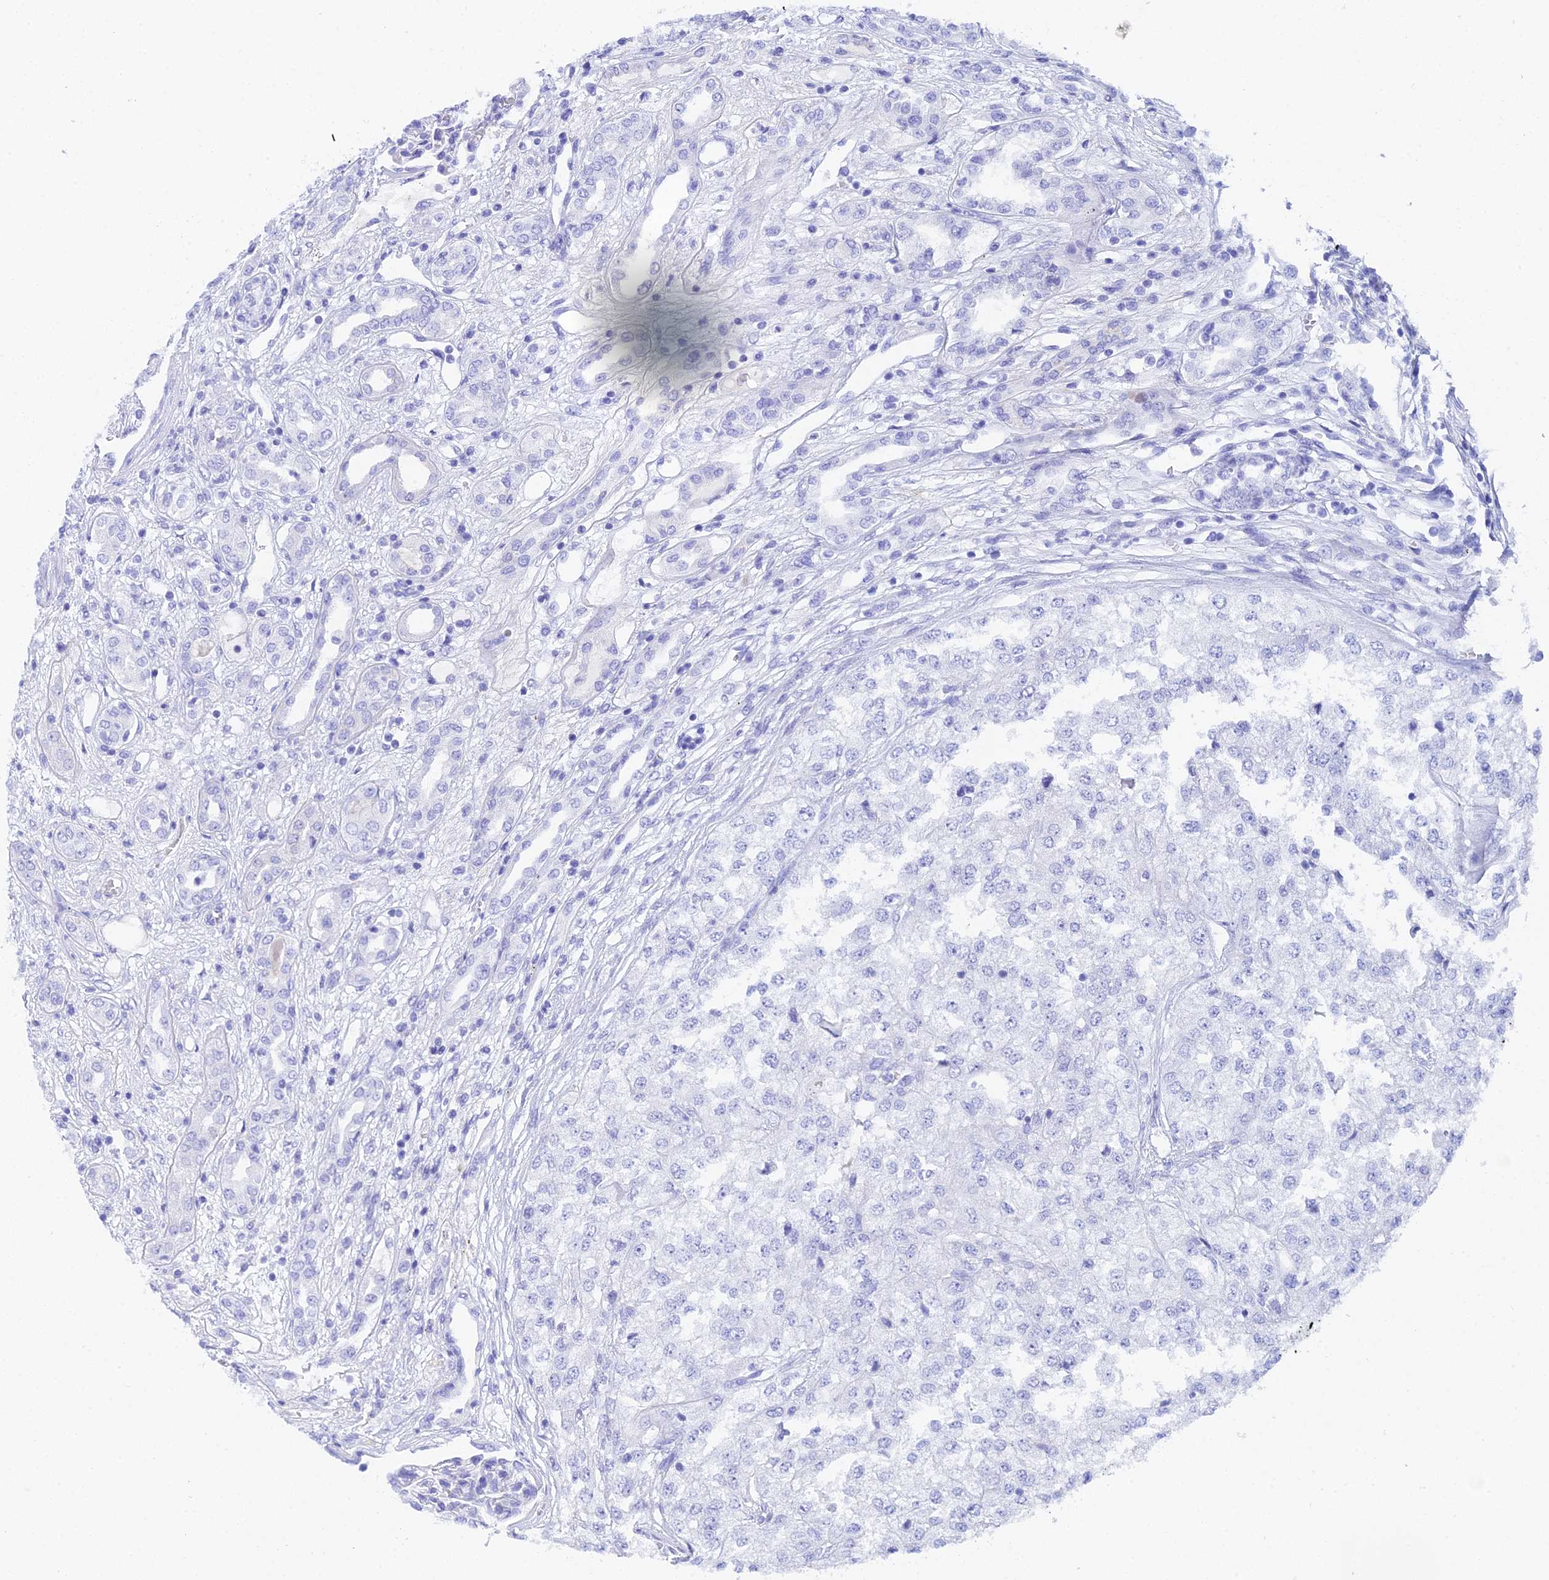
{"staining": {"intensity": "negative", "quantity": "none", "location": "none"}, "tissue": "renal cancer", "cell_type": "Tumor cells", "image_type": "cancer", "snomed": [{"axis": "morphology", "description": "Adenocarcinoma, NOS"}, {"axis": "topography", "description": "Kidney"}], "caption": "There is no significant positivity in tumor cells of renal cancer (adenocarcinoma).", "gene": "REG1A", "patient": {"sex": "female", "age": 54}}